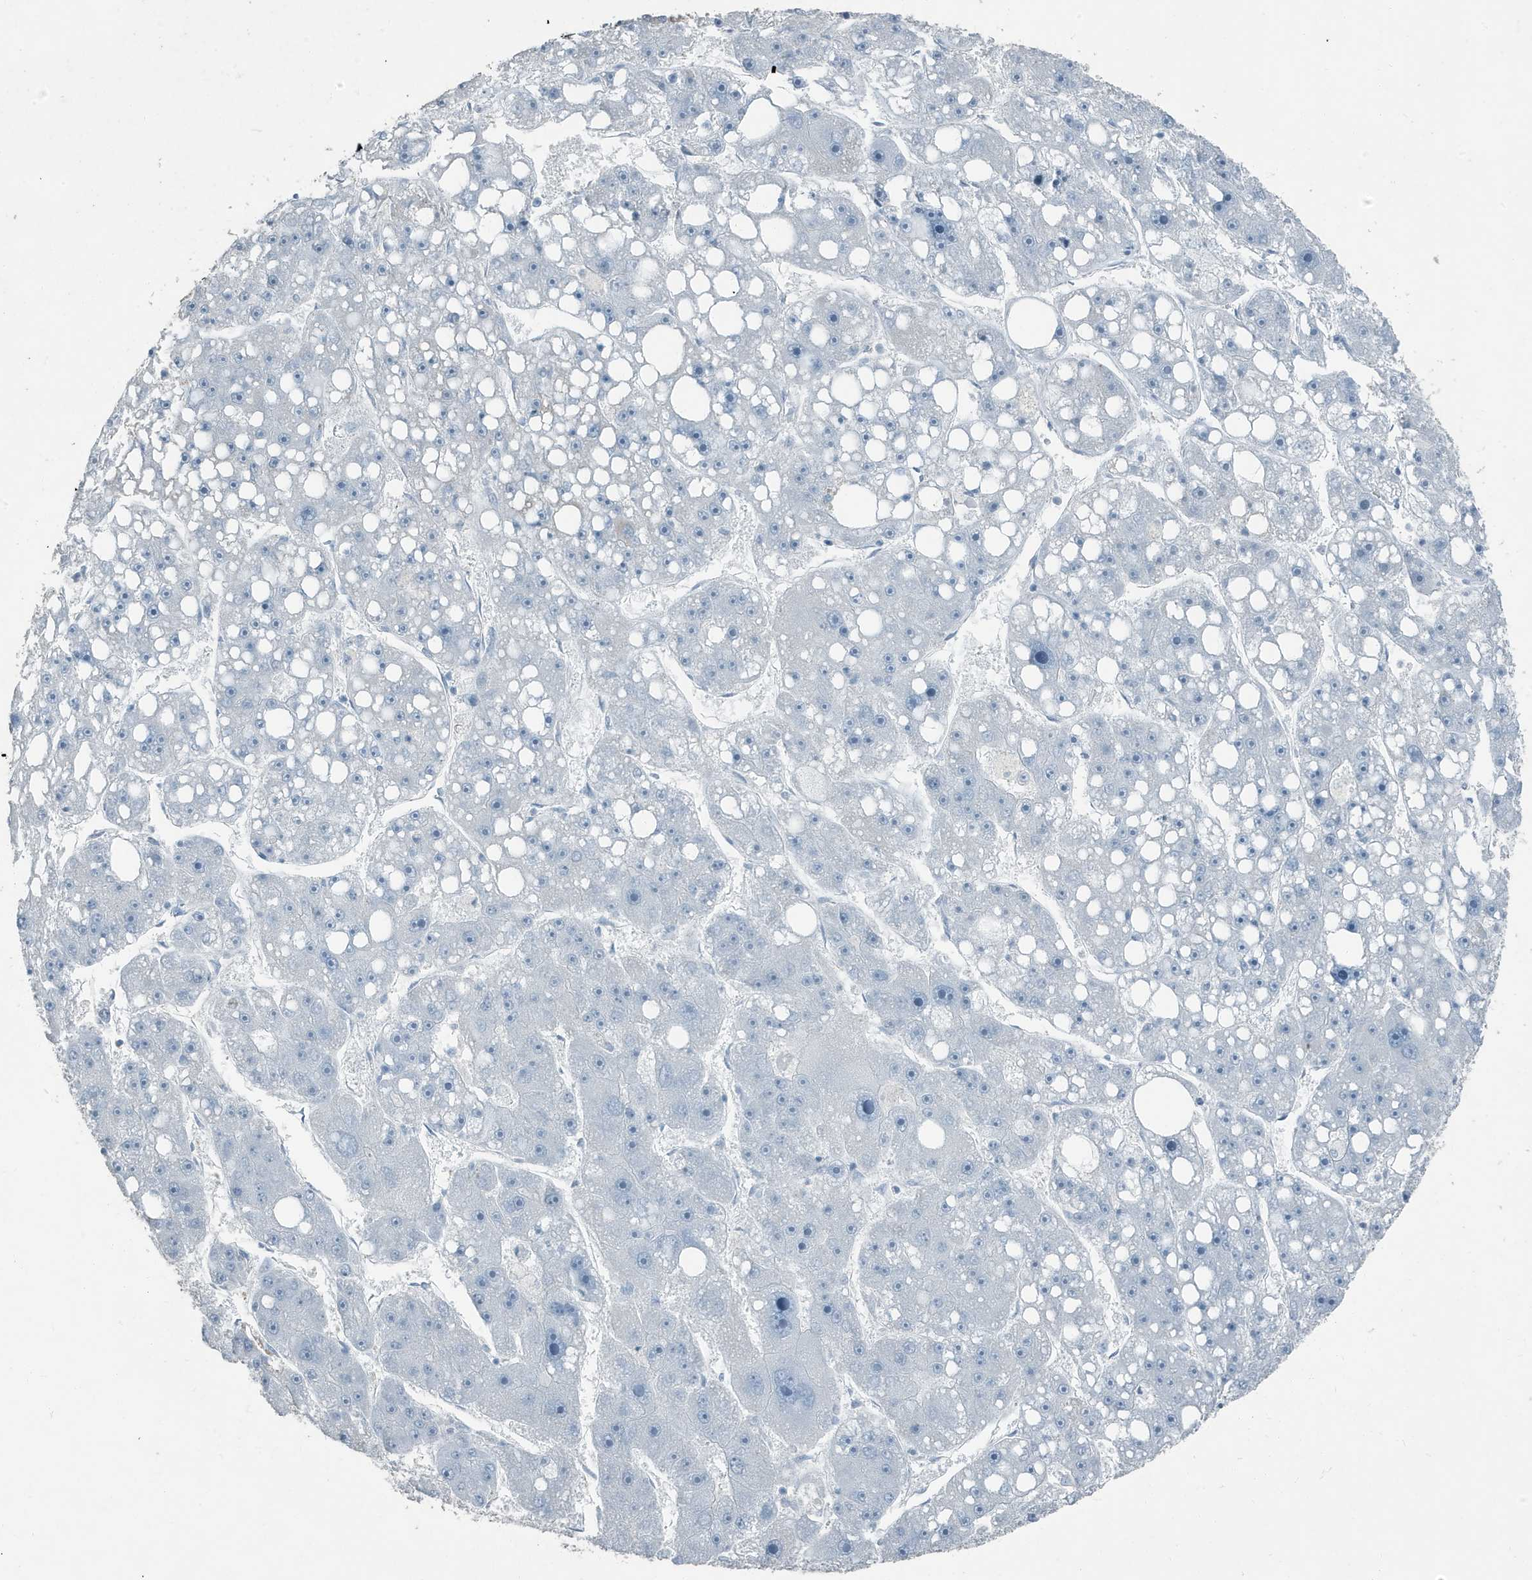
{"staining": {"intensity": "negative", "quantity": "none", "location": "none"}, "tissue": "liver cancer", "cell_type": "Tumor cells", "image_type": "cancer", "snomed": [{"axis": "morphology", "description": "Carcinoma, Hepatocellular, NOS"}, {"axis": "topography", "description": "Liver"}], "caption": "Tumor cells are negative for protein expression in human liver hepatocellular carcinoma.", "gene": "FAM162A", "patient": {"sex": "female", "age": 61}}